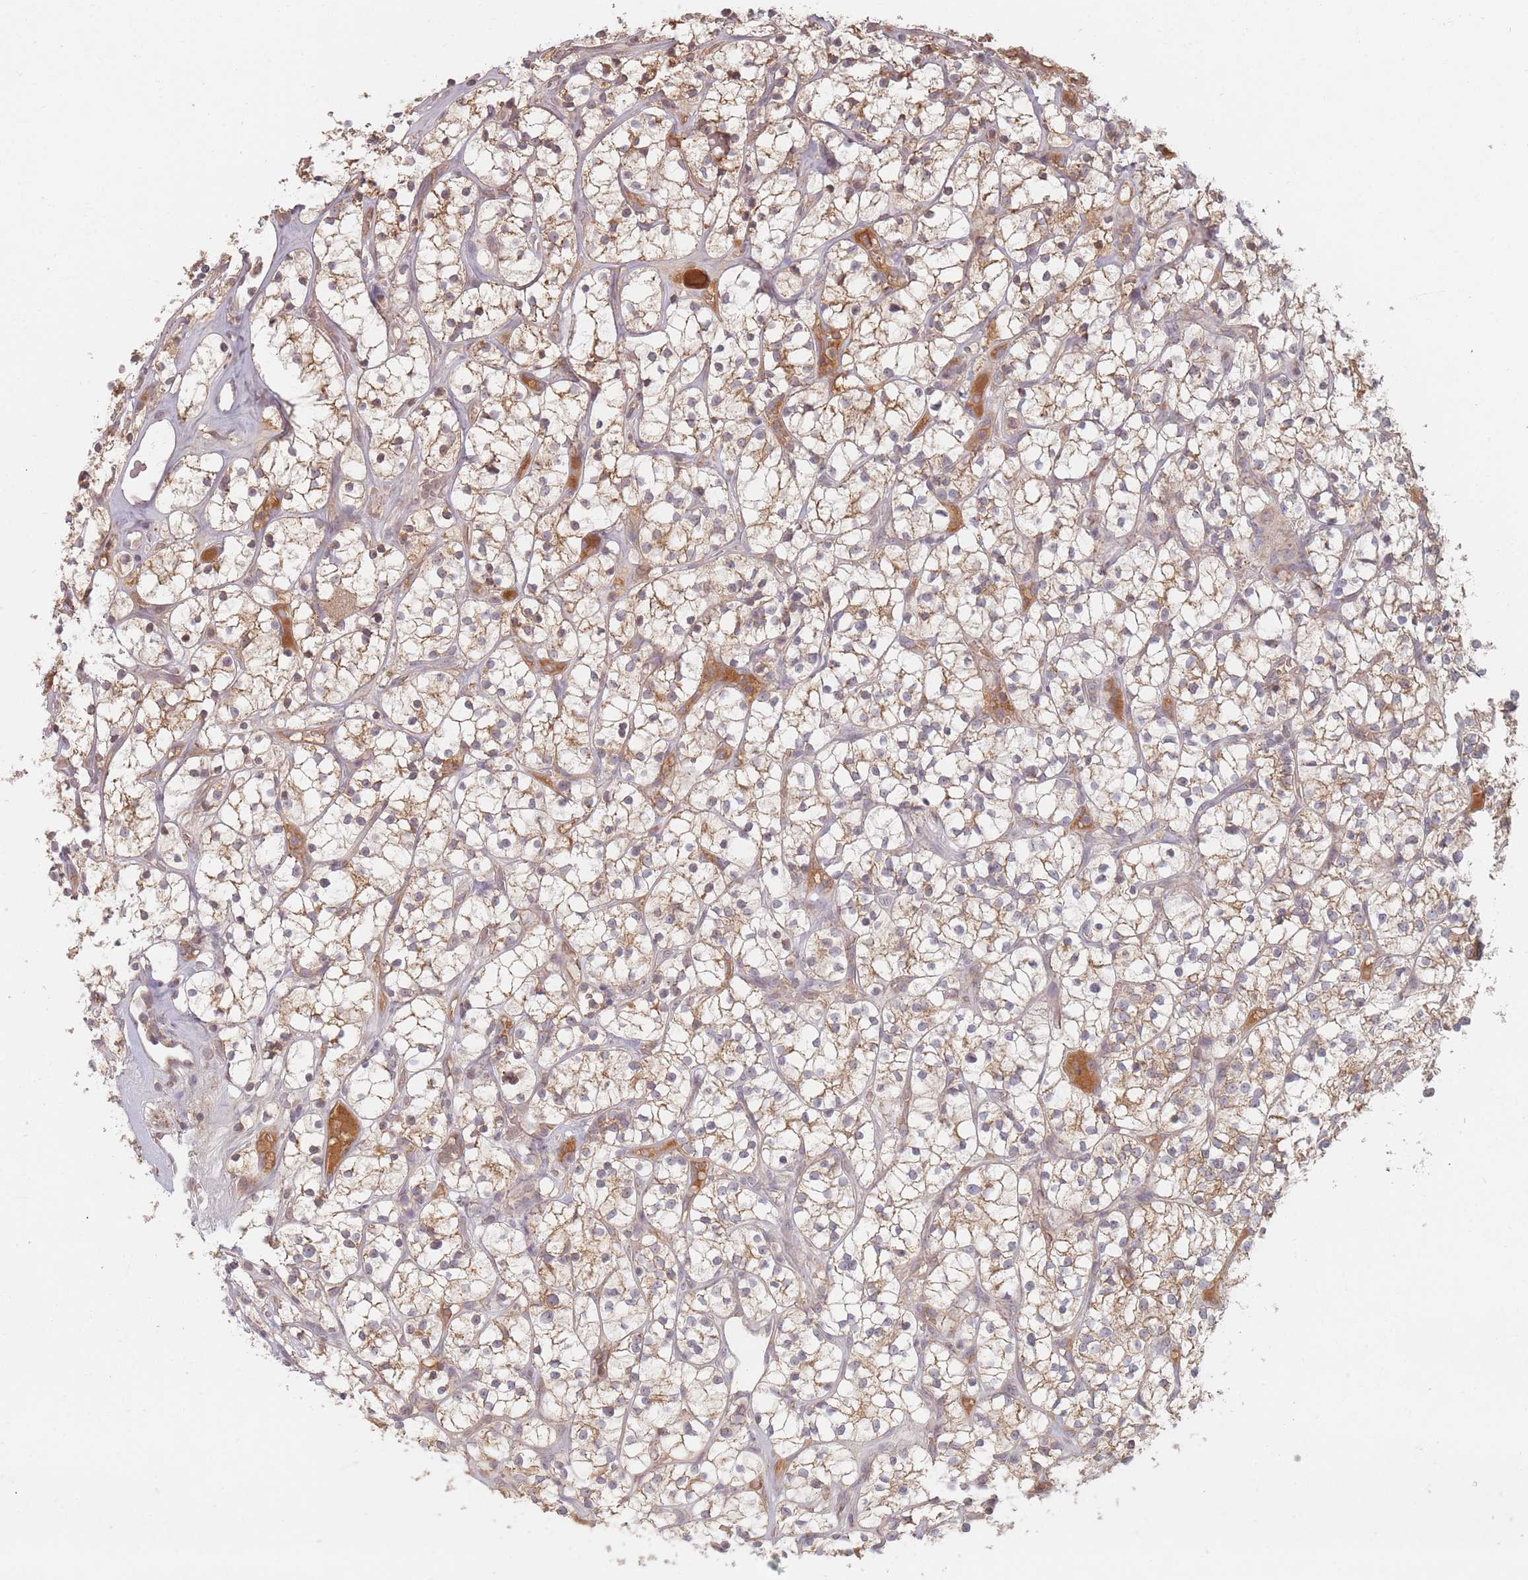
{"staining": {"intensity": "weak", "quantity": "25%-75%", "location": "cytoplasmic/membranous"}, "tissue": "renal cancer", "cell_type": "Tumor cells", "image_type": "cancer", "snomed": [{"axis": "morphology", "description": "Adenocarcinoma, NOS"}, {"axis": "topography", "description": "Kidney"}], "caption": "Tumor cells show weak cytoplasmic/membranous positivity in approximately 25%-75% of cells in renal cancer (adenocarcinoma).", "gene": "OR2M4", "patient": {"sex": "female", "age": 64}}